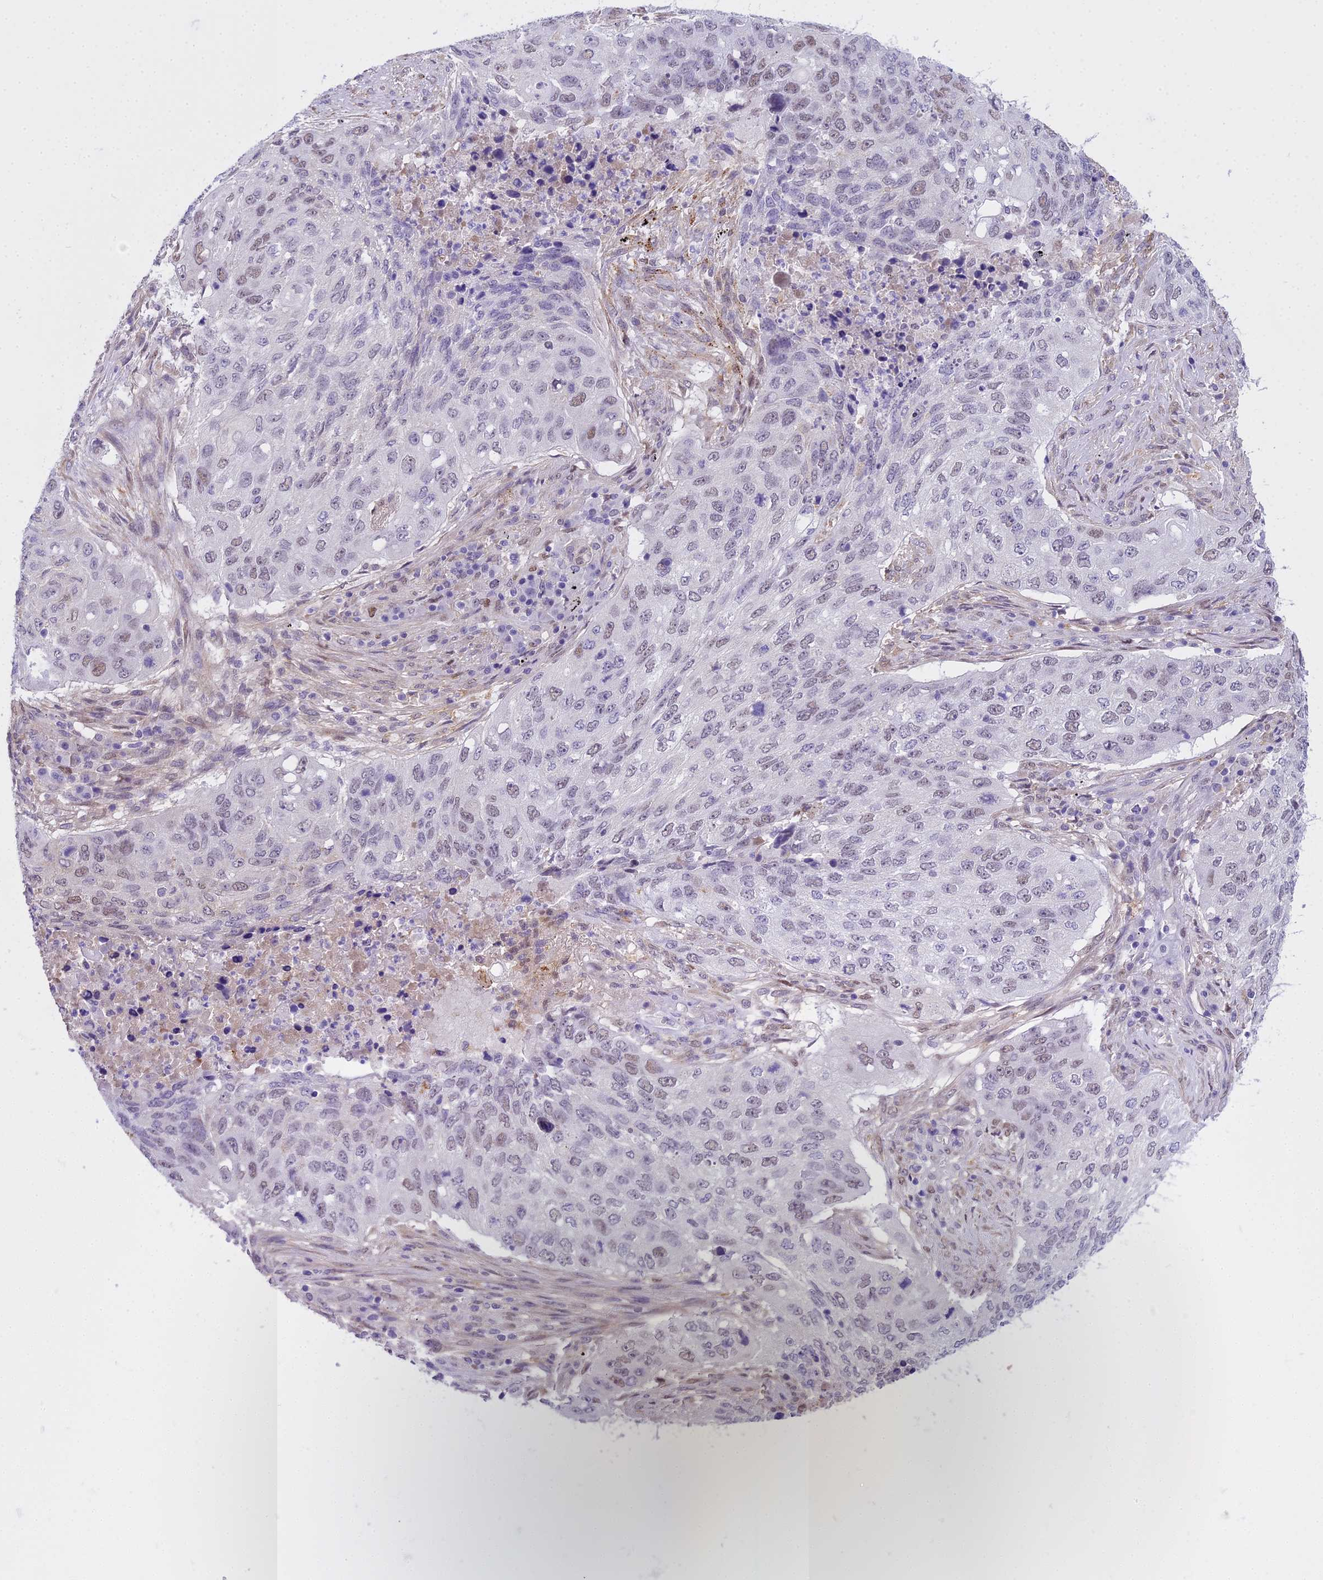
{"staining": {"intensity": "weak", "quantity": "25%-75%", "location": "nuclear"}, "tissue": "lung cancer", "cell_type": "Tumor cells", "image_type": "cancer", "snomed": [{"axis": "morphology", "description": "Squamous cell carcinoma, NOS"}, {"axis": "topography", "description": "Lung"}], "caption": "A micrograph of human lung cancer (squamous cell carcinoma) stained for a protein reveals weak nuclear brown staining in tumor cells.", "gene": "MAT2A", "patient": {"sex": "female", "age": 63}}